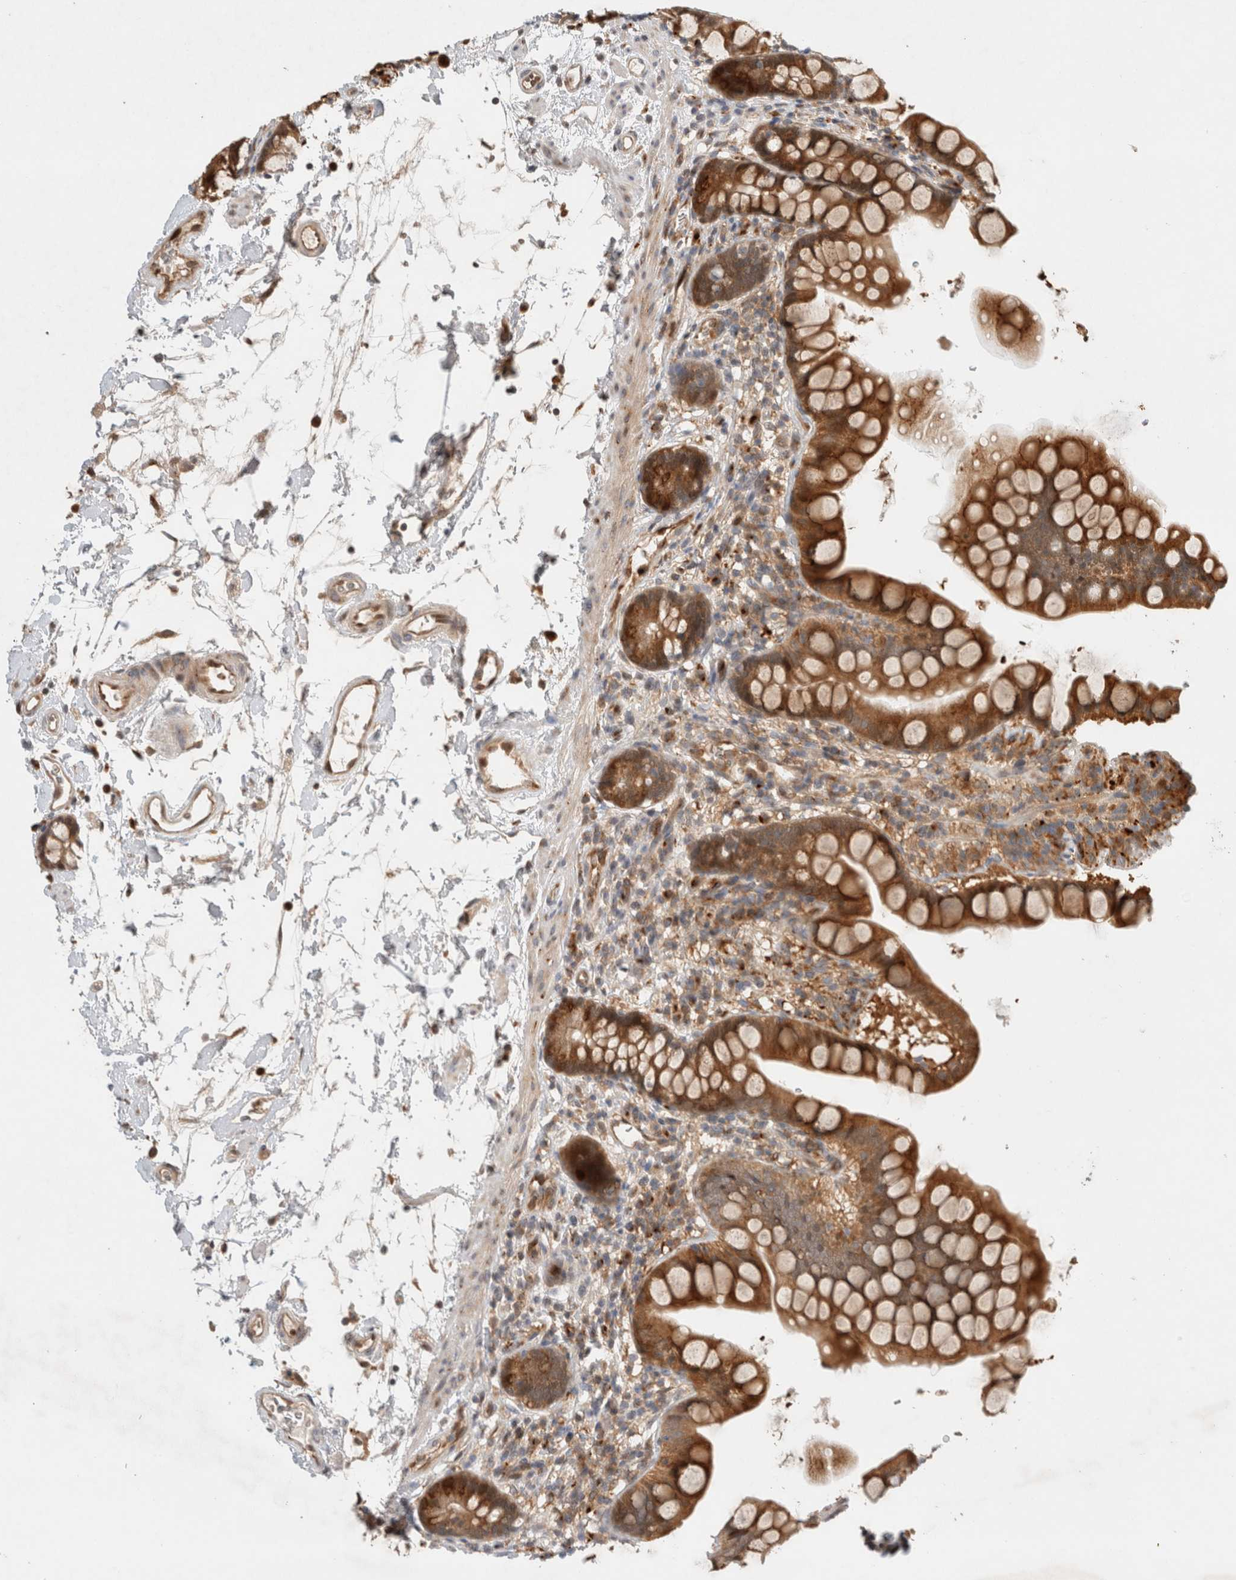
{"staining": {"intensity": "strong", "quantity": ">75%", "location": "cytoplasmic/membranous"}, "tissue": "small intestine", "cell_type": "Glandular cells", "image_type": "normal", "snomed": [{"axis": "morphology", "description": "Normal tissue, NOS"}, {"axis": "topography", "description": "Small intestine"}], "caption": "Protein staining of unremarkable small intestine demonstrates strong cytoplasmic/membranous positivity in approximately >75% of glandular cells.", "gene": "OTUD6B", "patient": {"sex": "female", "age": 84}}